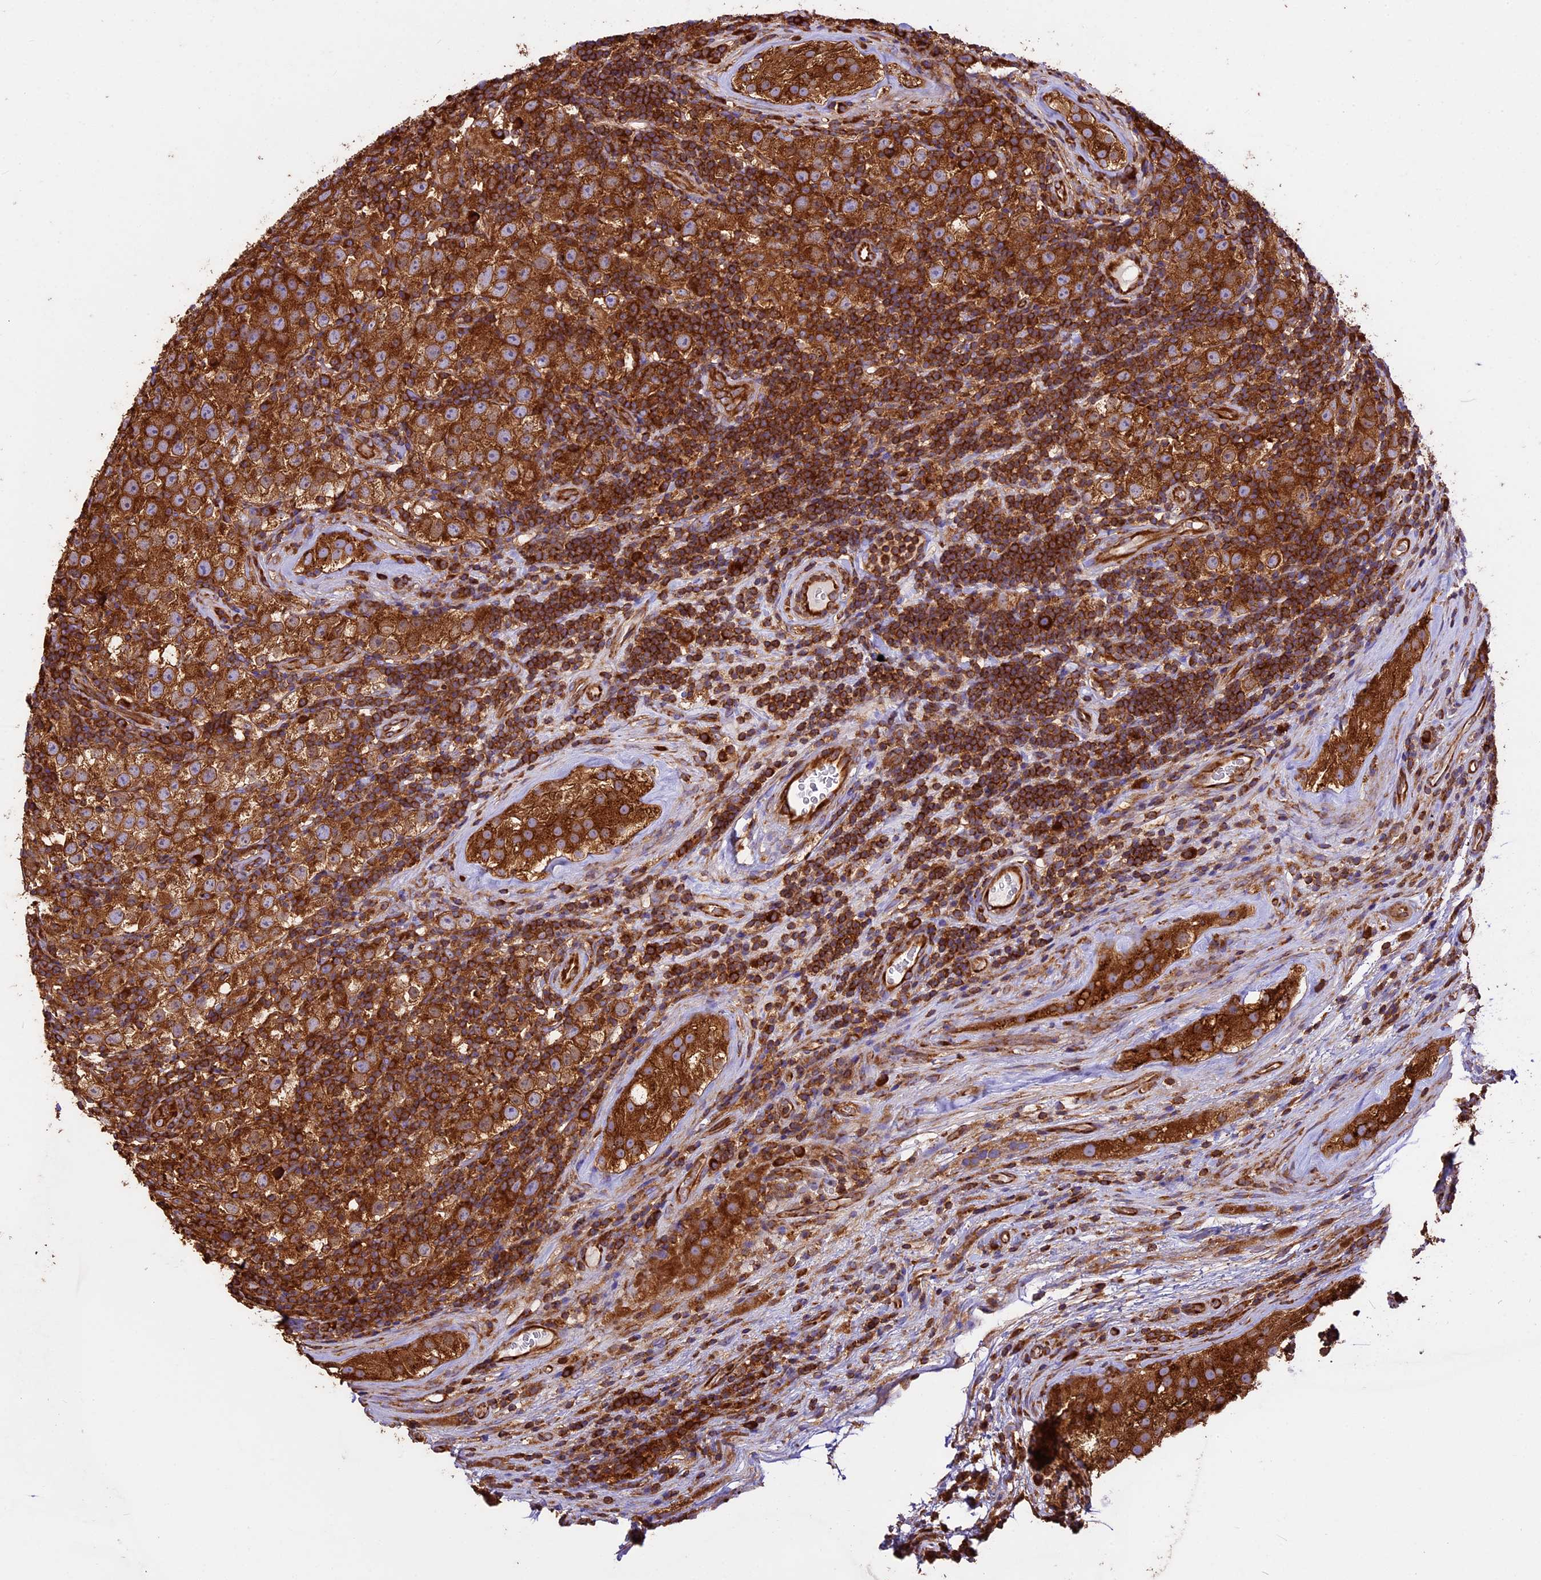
{"staining": {"intensity": "strong", "quantity": ">75%", "location": "cytoplasmic/membranous"}, "tissue": "testis cancer", "cell_type": "Tumor cells", "image_type": "cancer", "snomed": [{"axis": "morphology", "description": "Normal tissue, NOS"}, {"axis": "morphology", "description": "Urothelial carcinoma, High grade"}, {"axis": "morphology", "description": "Seminoma, NOS"}, {"axis": "morphology", "description": "Carcinoma, Embryonal, NOS"}, {"axis": "topography", "description": "Urinary bladder"}, {"axis": "topography", "description": "Testis"}], "caption": "Protein staining by immunohistochemistry (IHC) reveals strong cytoplasmic/membranous positivity in approximately >75% of tumor cells in testis cancer. Immunohistochemistry stains the protein of interest in brown and the nuclei are stained blue.", "gene": "KARS1", "patient": {"sex": "male", "age": 41}}